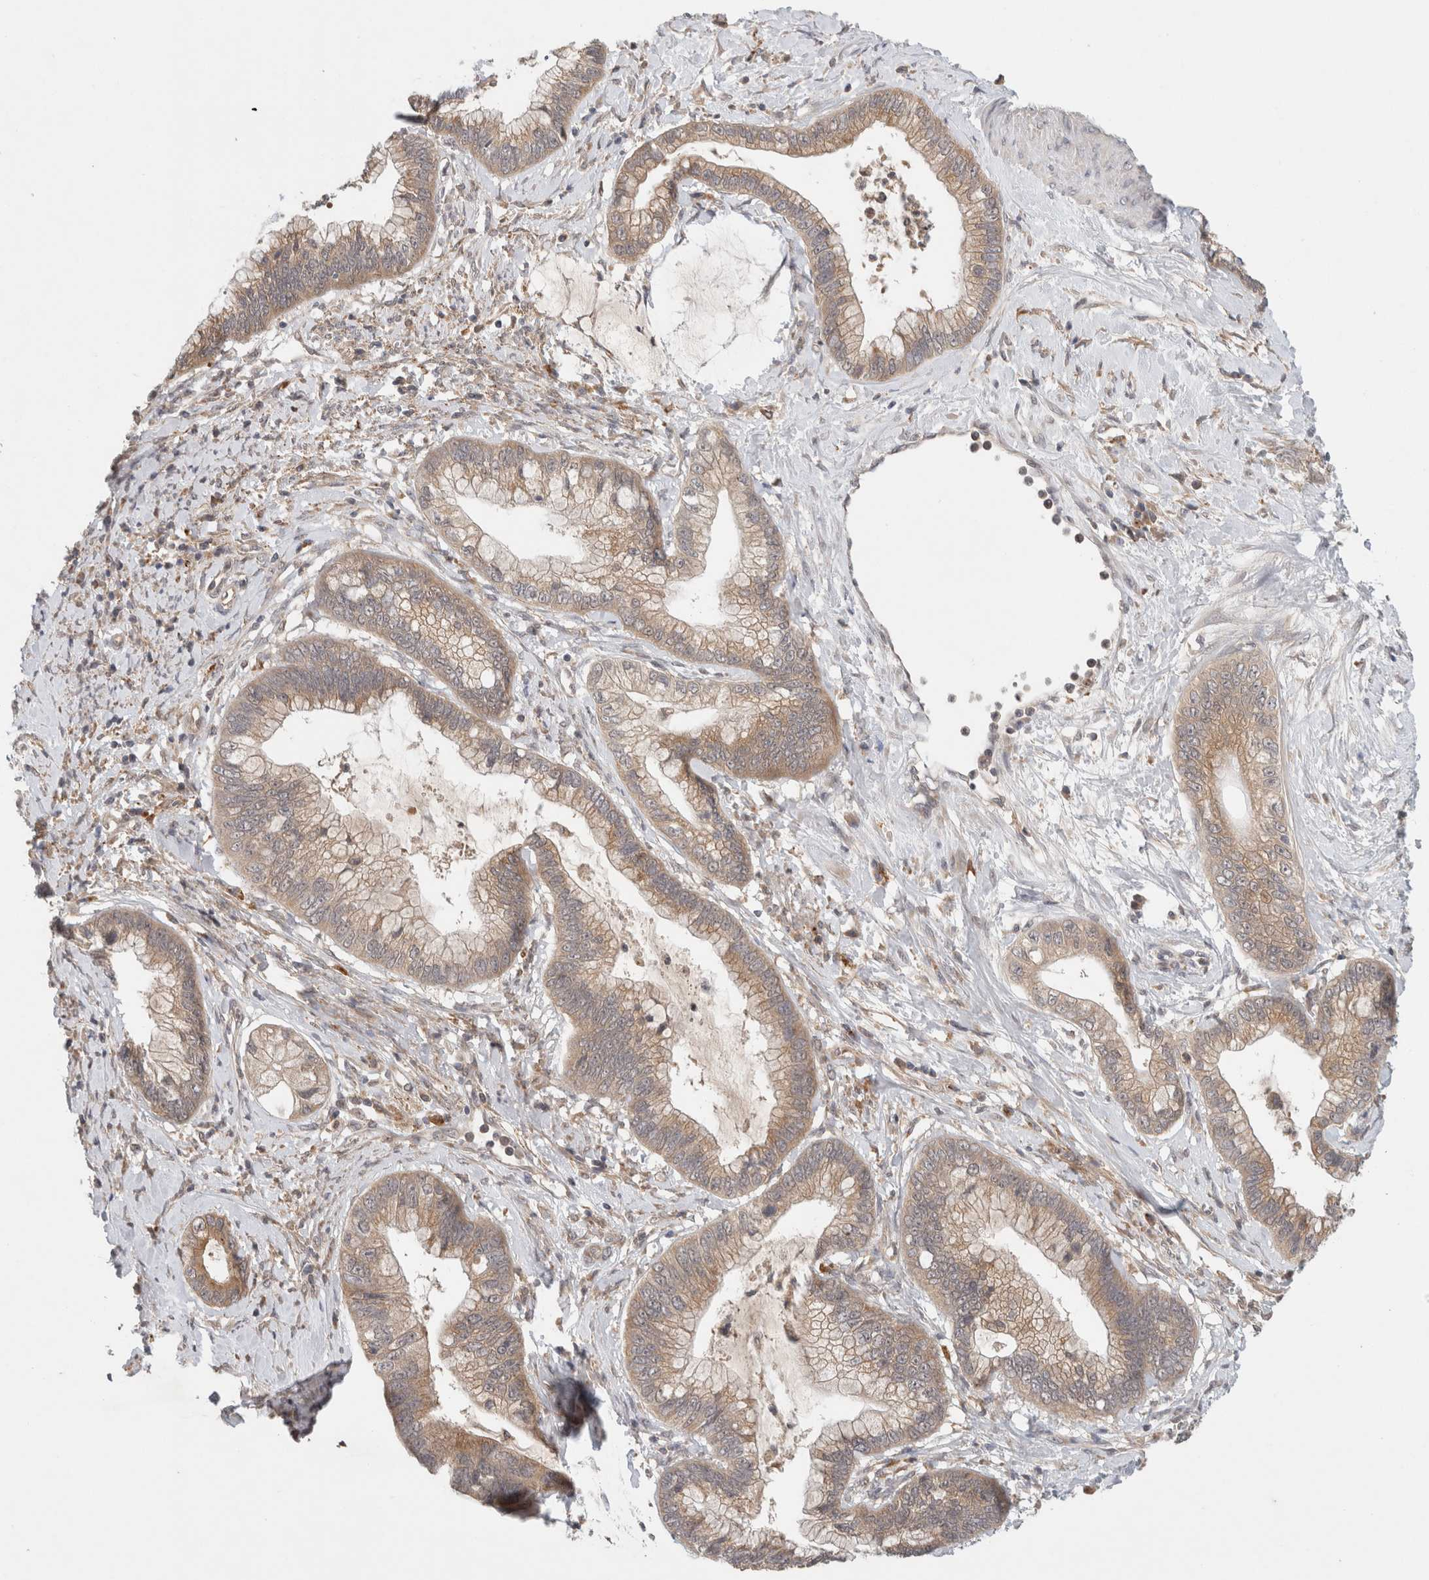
{"staining": {"intensity": "moderate", "quantity": ">75%", "location": "cytoplasmic/membranous"}, "tissue": "cervical cancer", "cell_type": "Tumor cells", "image_type": "cancer", "snomed": [{"axis": "morphology", "description": "Adenocarcinoma, NOS"}, {"axis": "topography", "description": "Cervix"}], "caption": "Human cervical cancer stained with a protein marker reveals moderate staining in tumor cells.", "gene": "SGK1", "patient": {"sex": "female", "age": 44}}